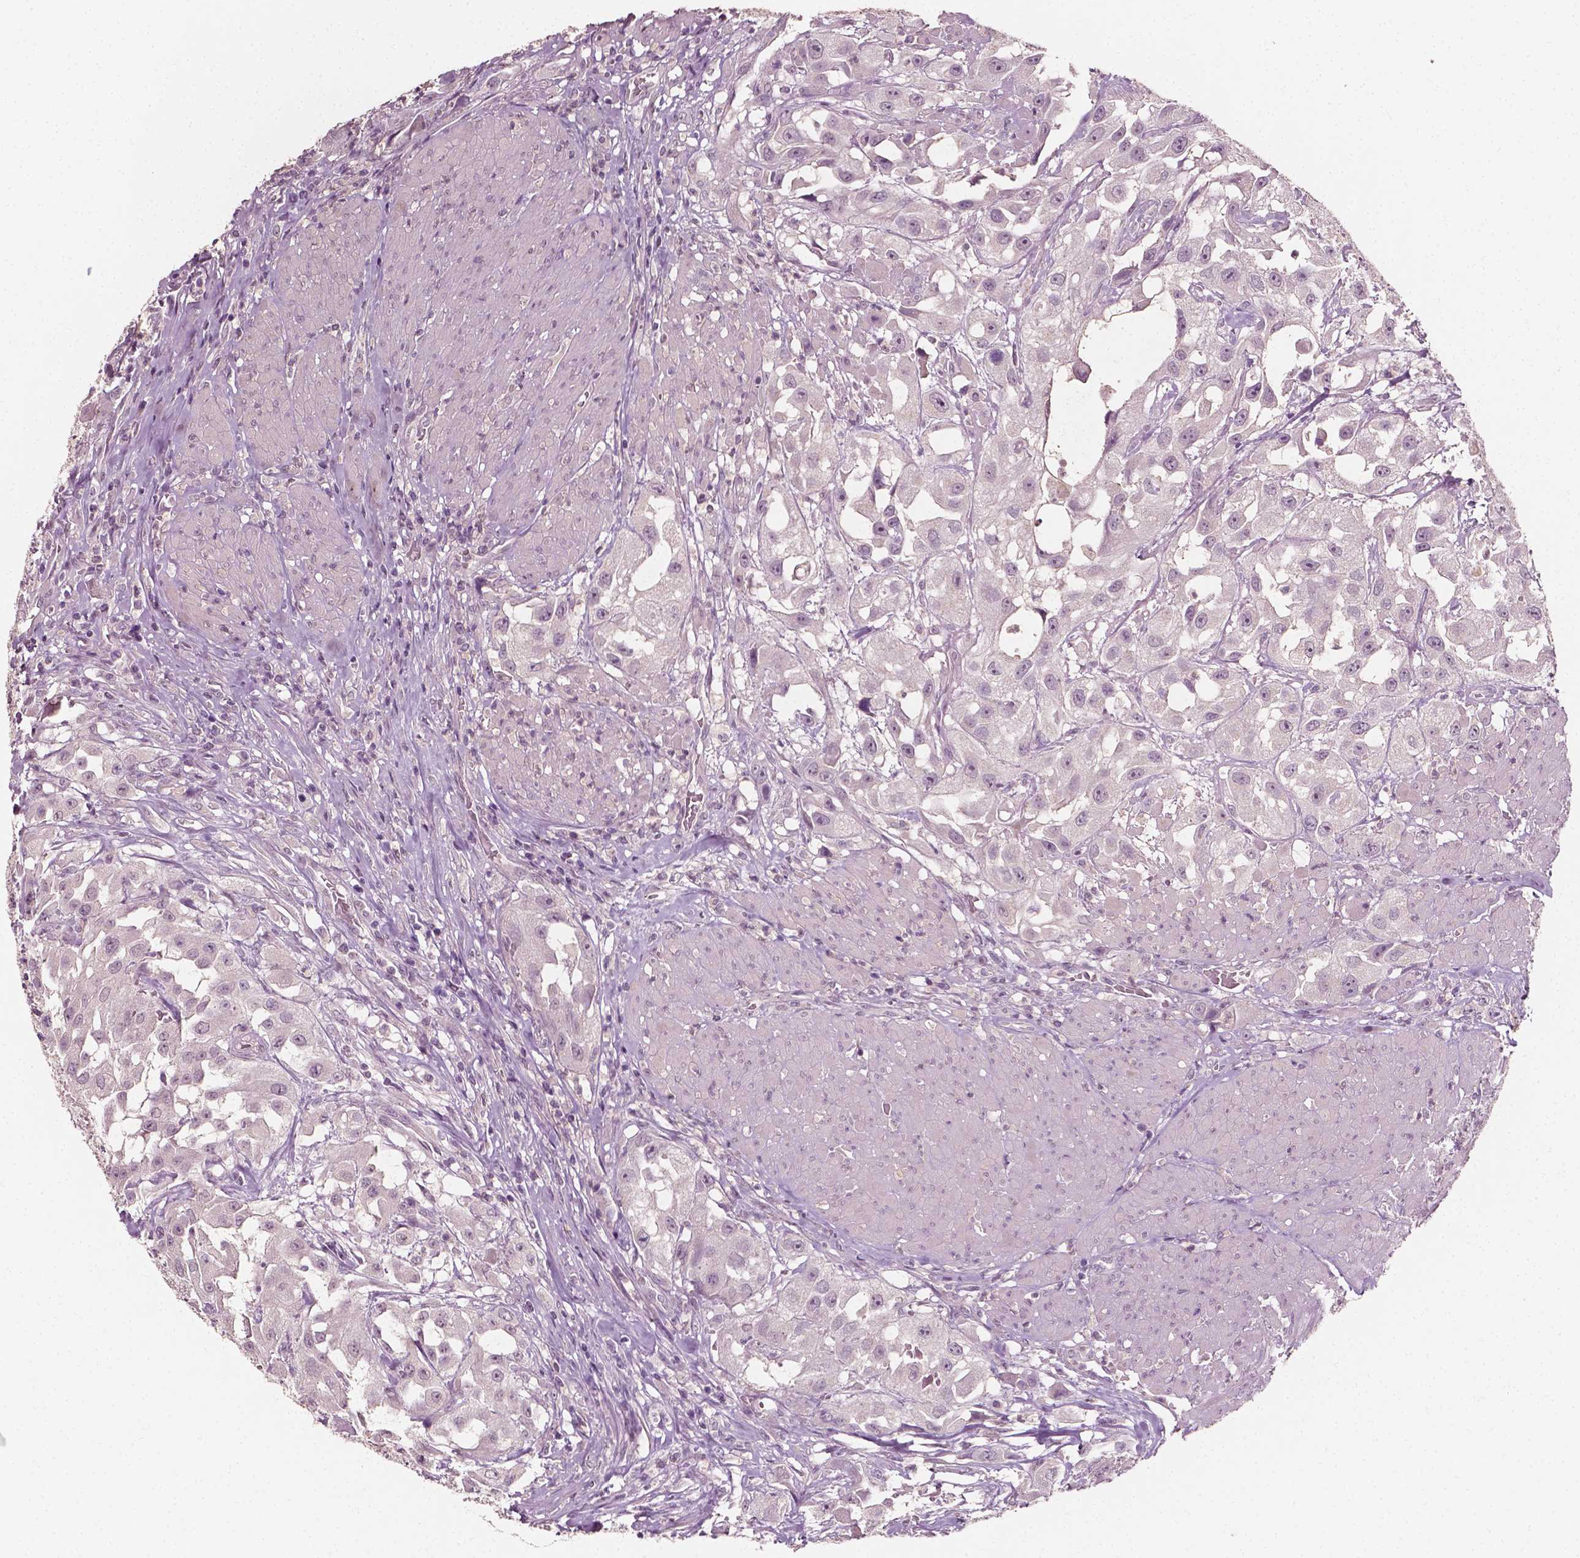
{"staining": {"intensity": "negative", "quantity": "none", "location": "none"}, "tissue": "urothelial cancer", "cell_type": "Tumor cells", "image_type": "cancer", "snomed": [{"axis": "morphology", "description": "Urothelial carcinoma, High grade"}, {"axis": "topography", "description": "Urinary bladder"}], "caption": "The IHC micrograph has no significant expression in tumor cells of high-grade urothelial carcinoma tissue. (Immunohistochemistry (ihc), brightfield microscopy, high magnification).", "gene": "PLA2R1", "patient": {"sex": "male", "age": 79}}